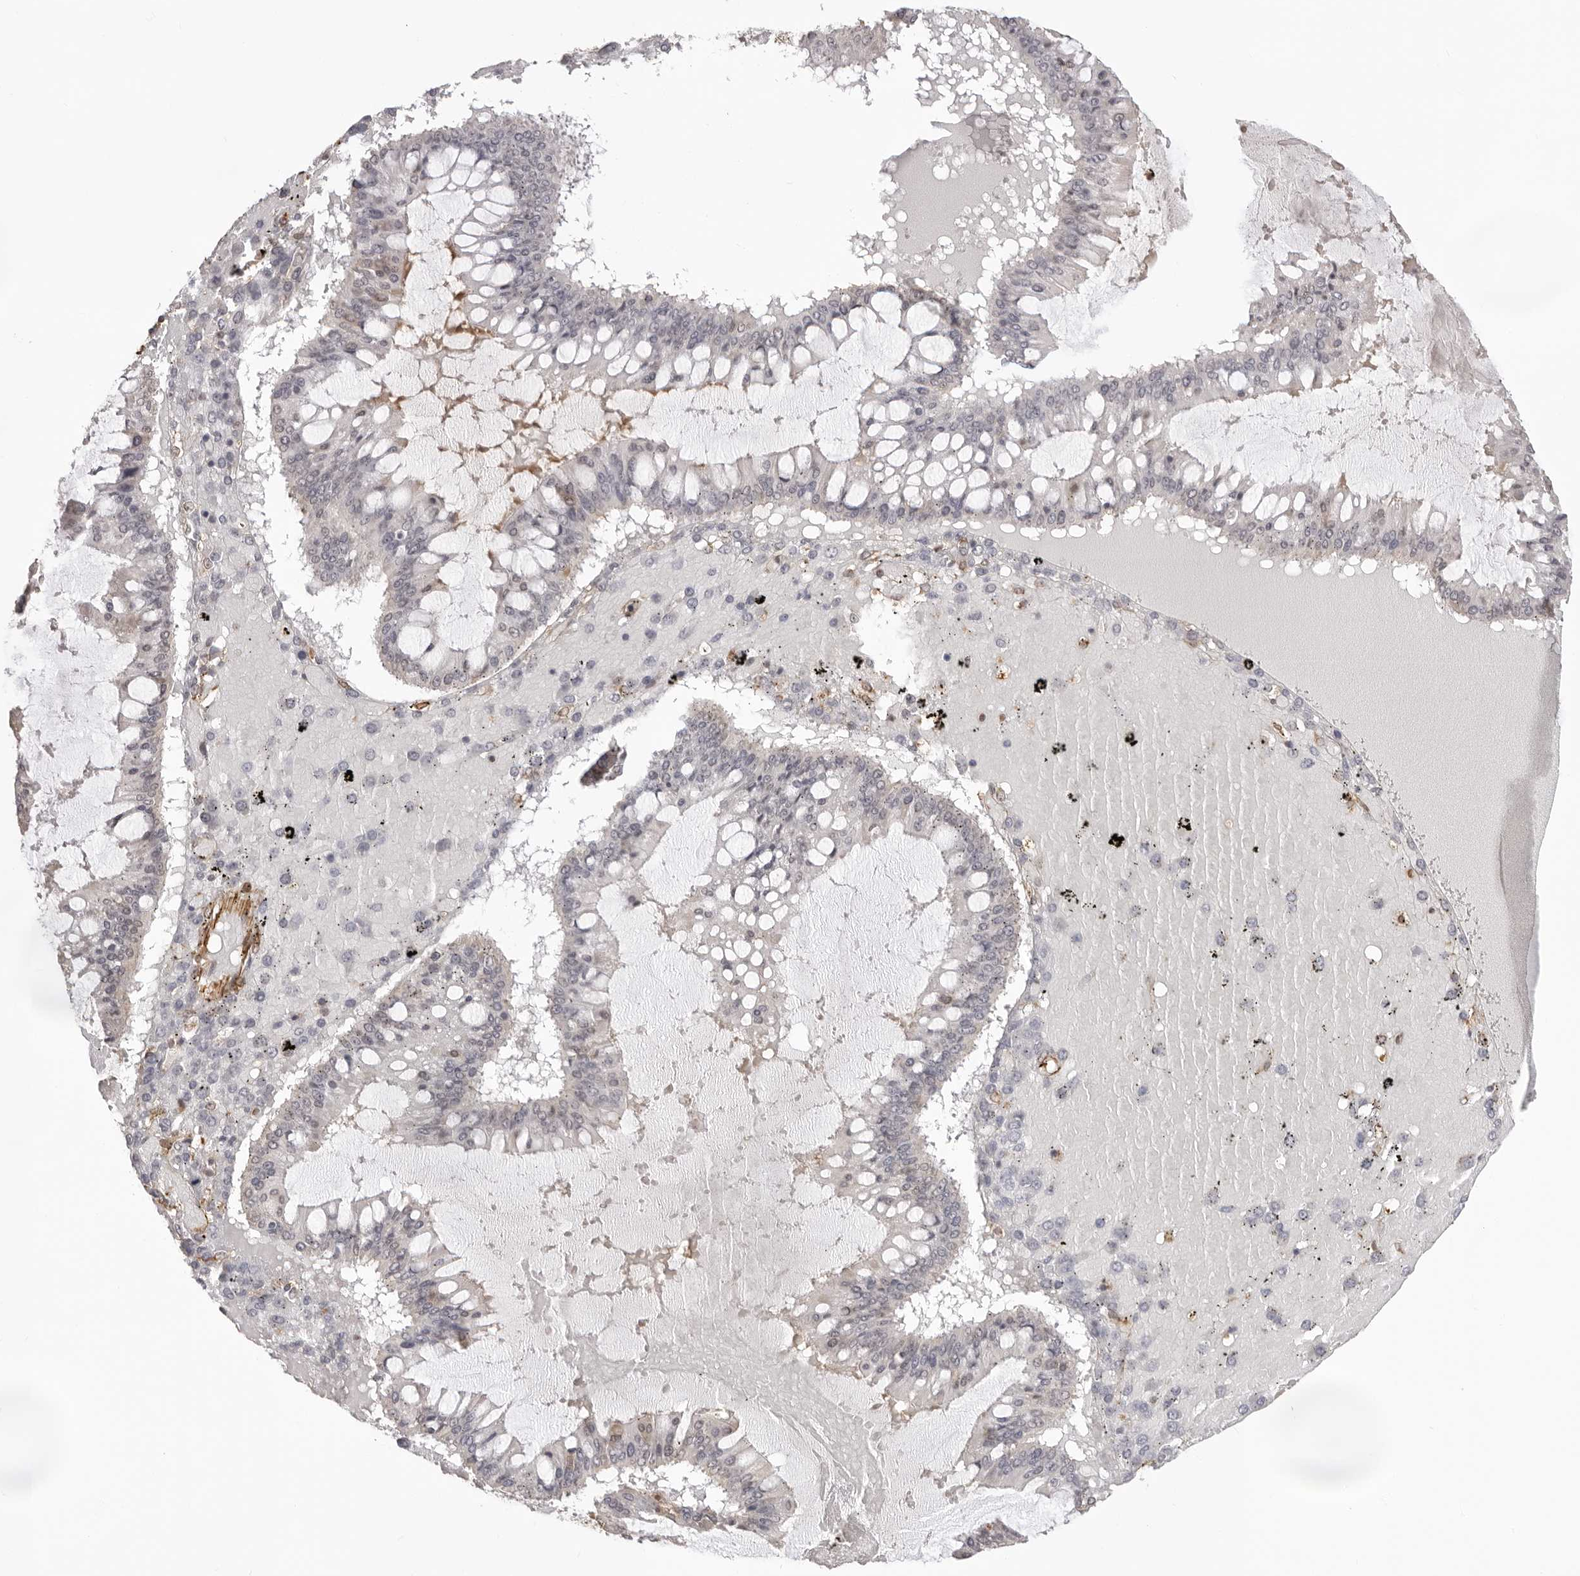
{"staining": {"intensity": "negative", "quantity": "none", "location": "none"}, "tissue": "ovarian cancer", "cell_type": "Tumor cells", "image_type": "cancer", "snomed": [{"axis": "morphology", "description": "Cystadenocarcinoma, mucinous, NOS"}, {"axis": "topography", "description": "Ovary"}], "caption": "Histopathology image shows no significant protein staining in tumor cells of ovarian cancer.", "gene": "DYNLT5", "patient": {"sex": "female", "age": 73}}